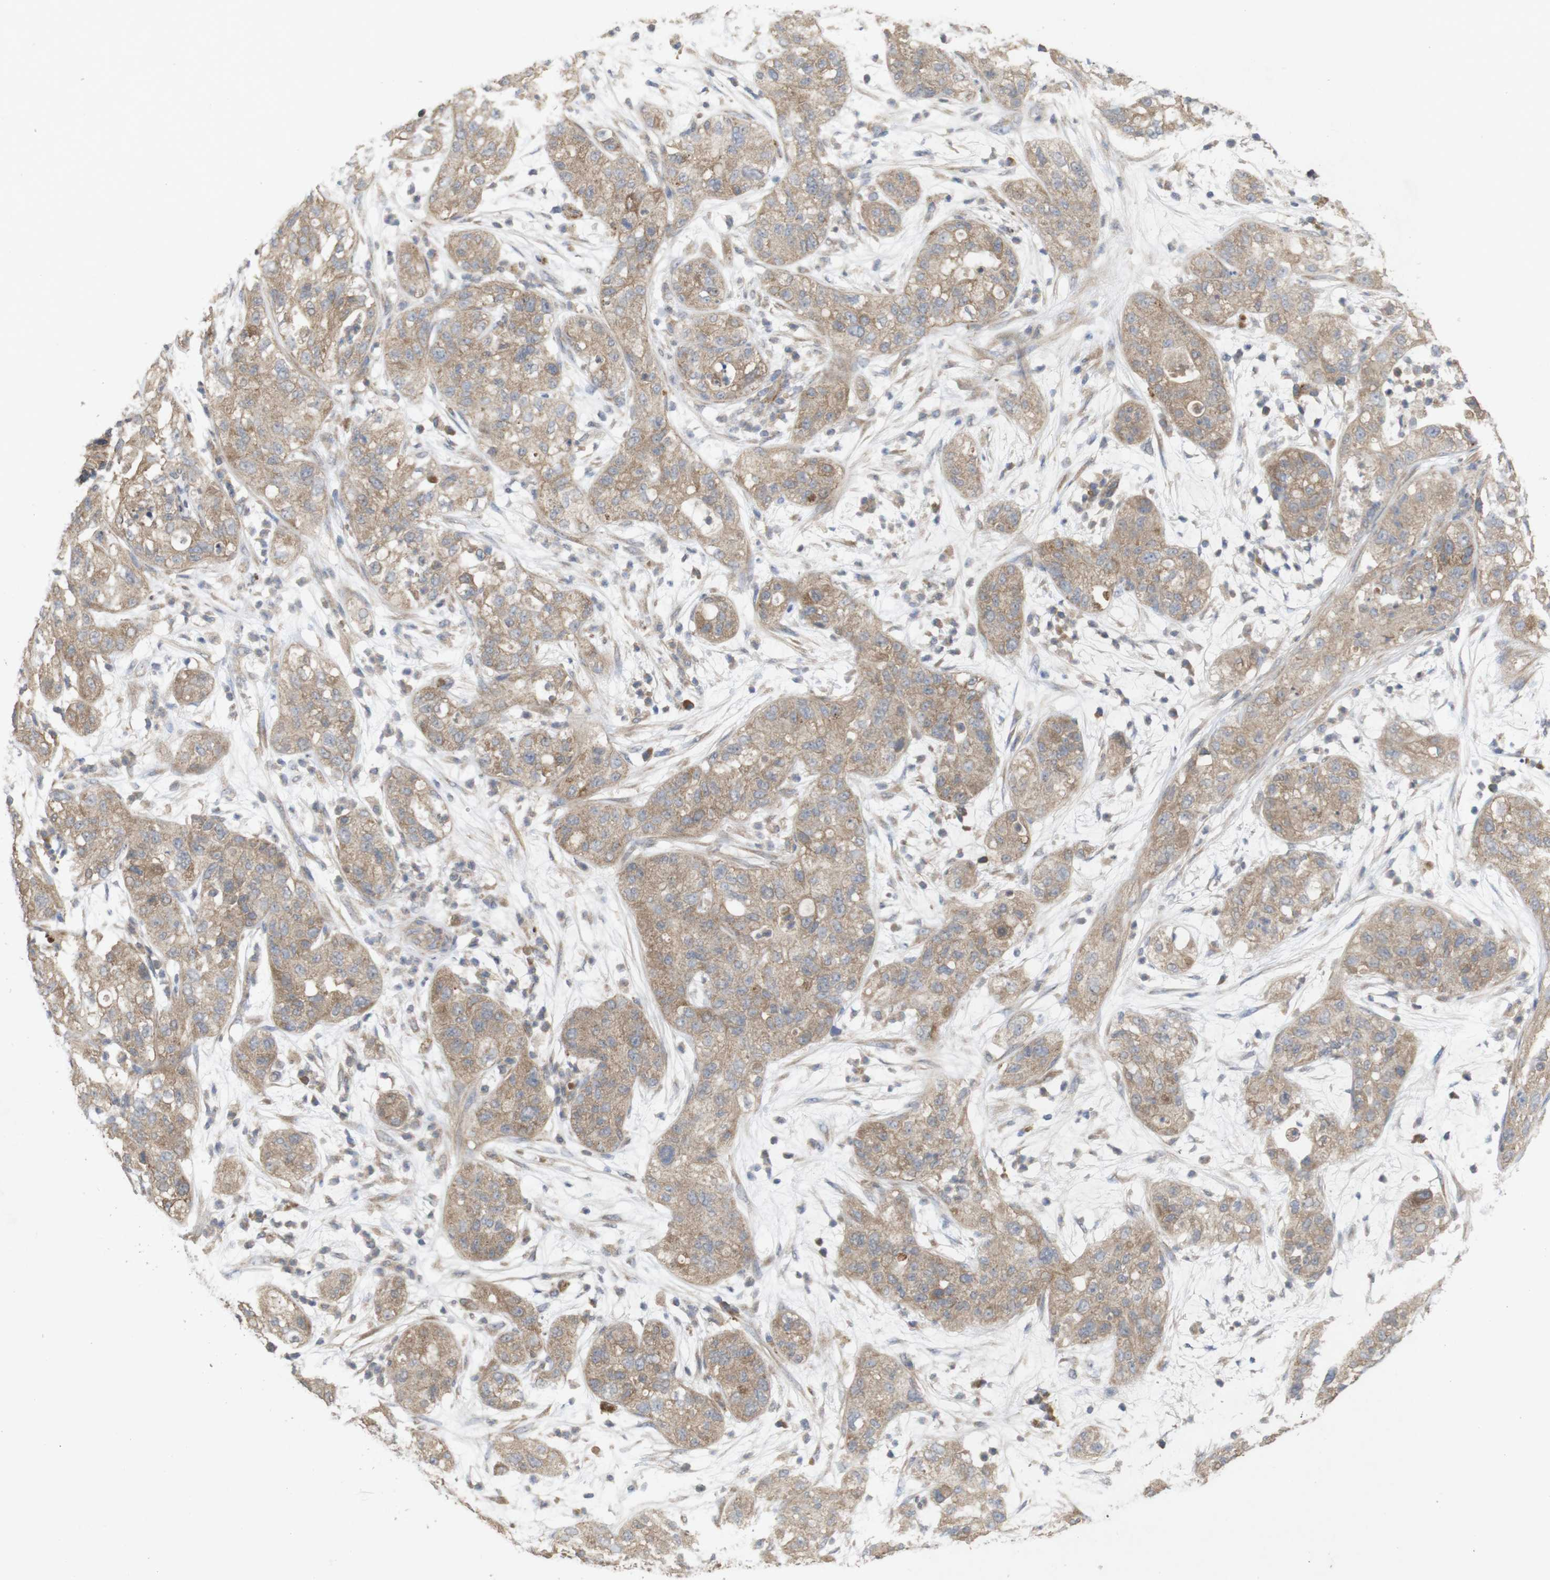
{"staining": {"intensity": "weak", "quantity": ">75%", "location": "cytoplasmic/membranous"}, "tissue": "pancreatic cancer", "cell_type": "Tumor cells", "image_type": "cancer", "snomed": [{"axis": "morphology", "description": "Adenocarcinoma, NOS"}, {"axis": "topography", "description": "Pancreas"}], "caption": "A high-resolution photomicrograph shows immunohistochemistry (IHC) staining of pancreatic cancer, which shows weak cytoplasmic/membranous positivity in about >75% of tumor cells.", "gene": "KCNS3", "patient": {"sex": "female", "age": 78}}